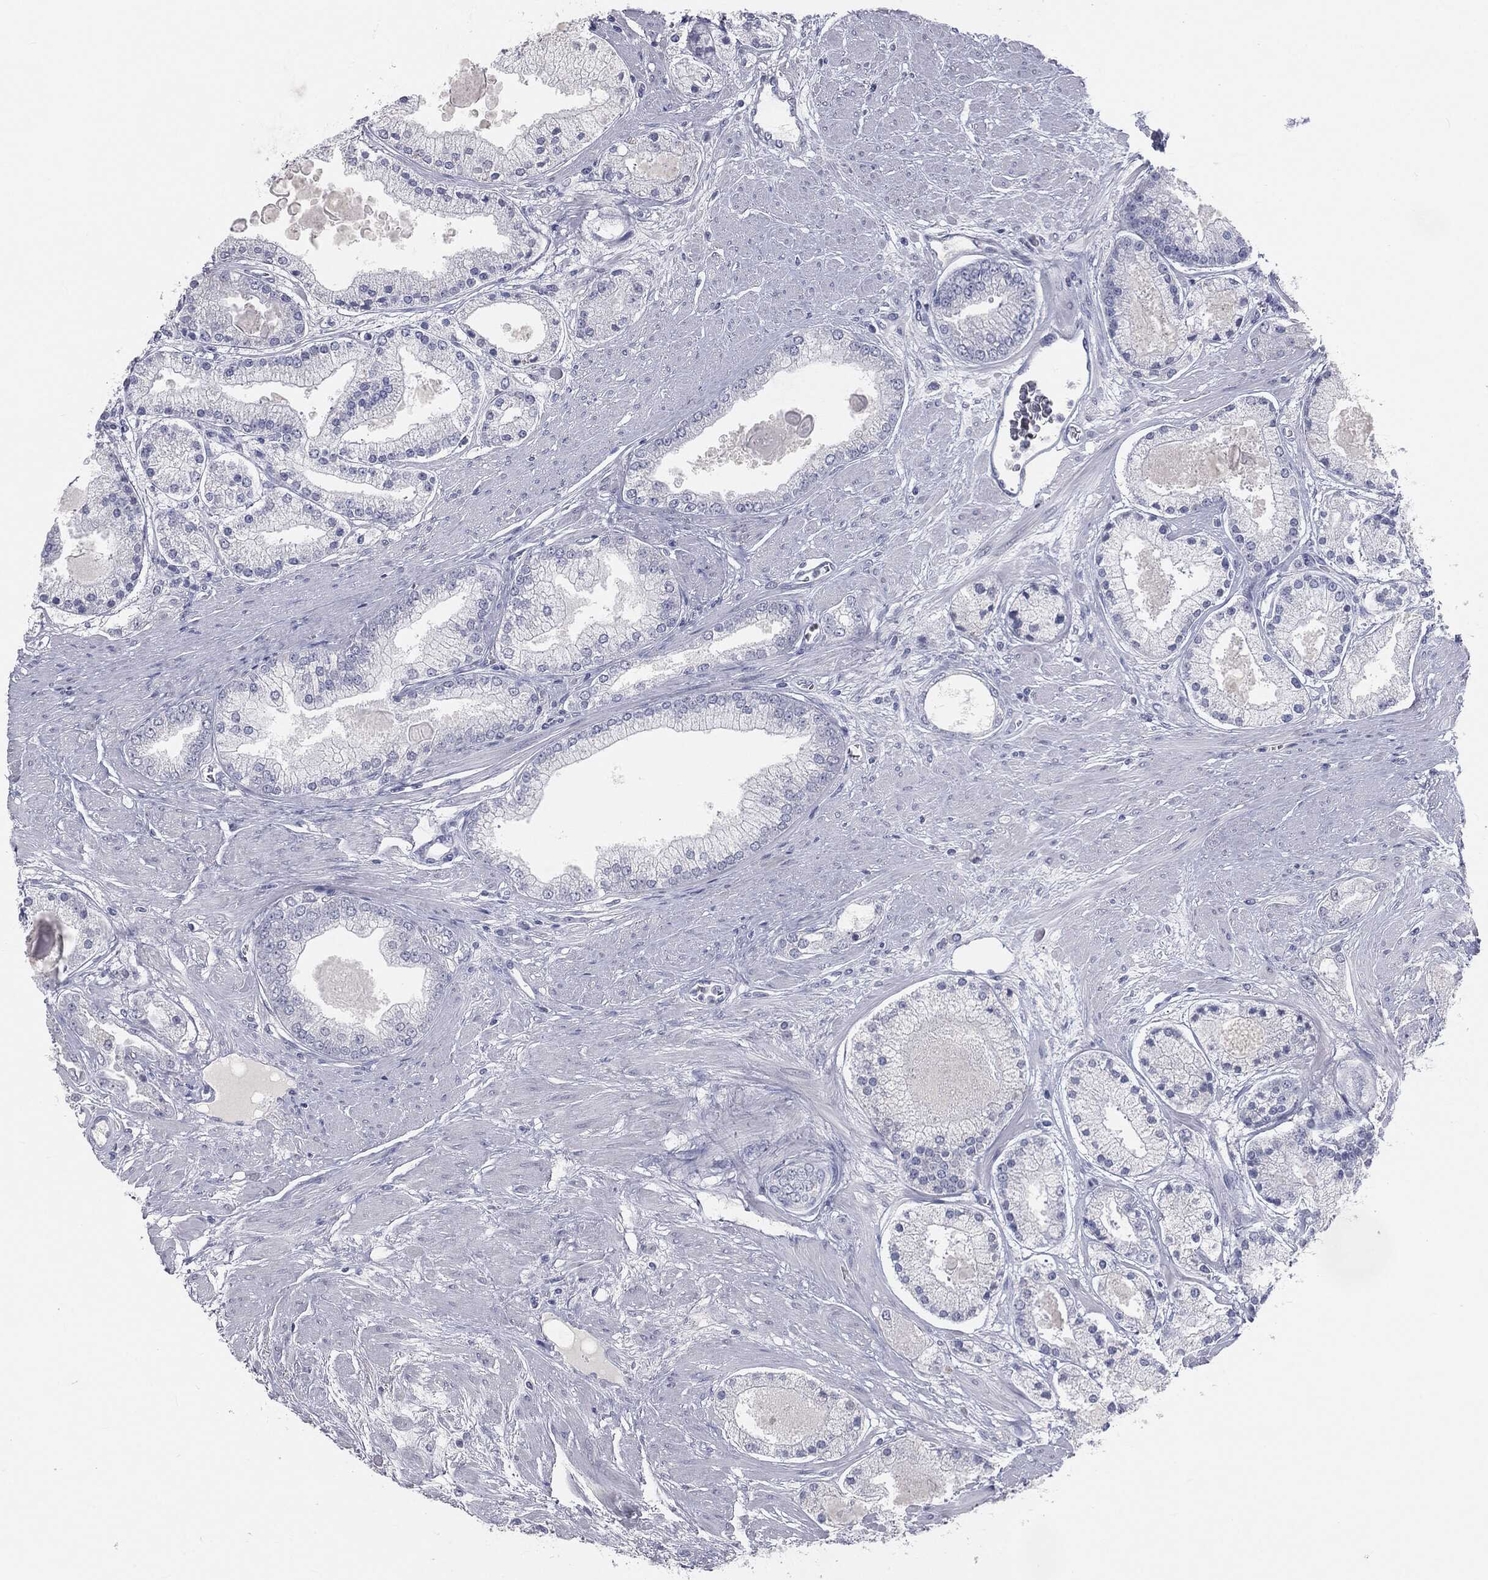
{"staining": {"intensity": "negative", "quantity": "none", "location": "none"}, "tissue": "prostate cancer", "cell_type": "Tumor cells", "image_type": "cancer", "snomed": [{"axis": "morphology", "description": "Adenocarcinoma, High grade"}, {"axis": "topography", "description": "Prostate"}], "caption": "Immunohistochemistry of human prostate cancer (high-grade adenocarcinoma) displays no expression in tumor cells. (DAB immunohistochemistry (IHC) with hematoxylin counter stain).", "gene": "PRAME", "patient": {"sex": "male", "age": 67}}